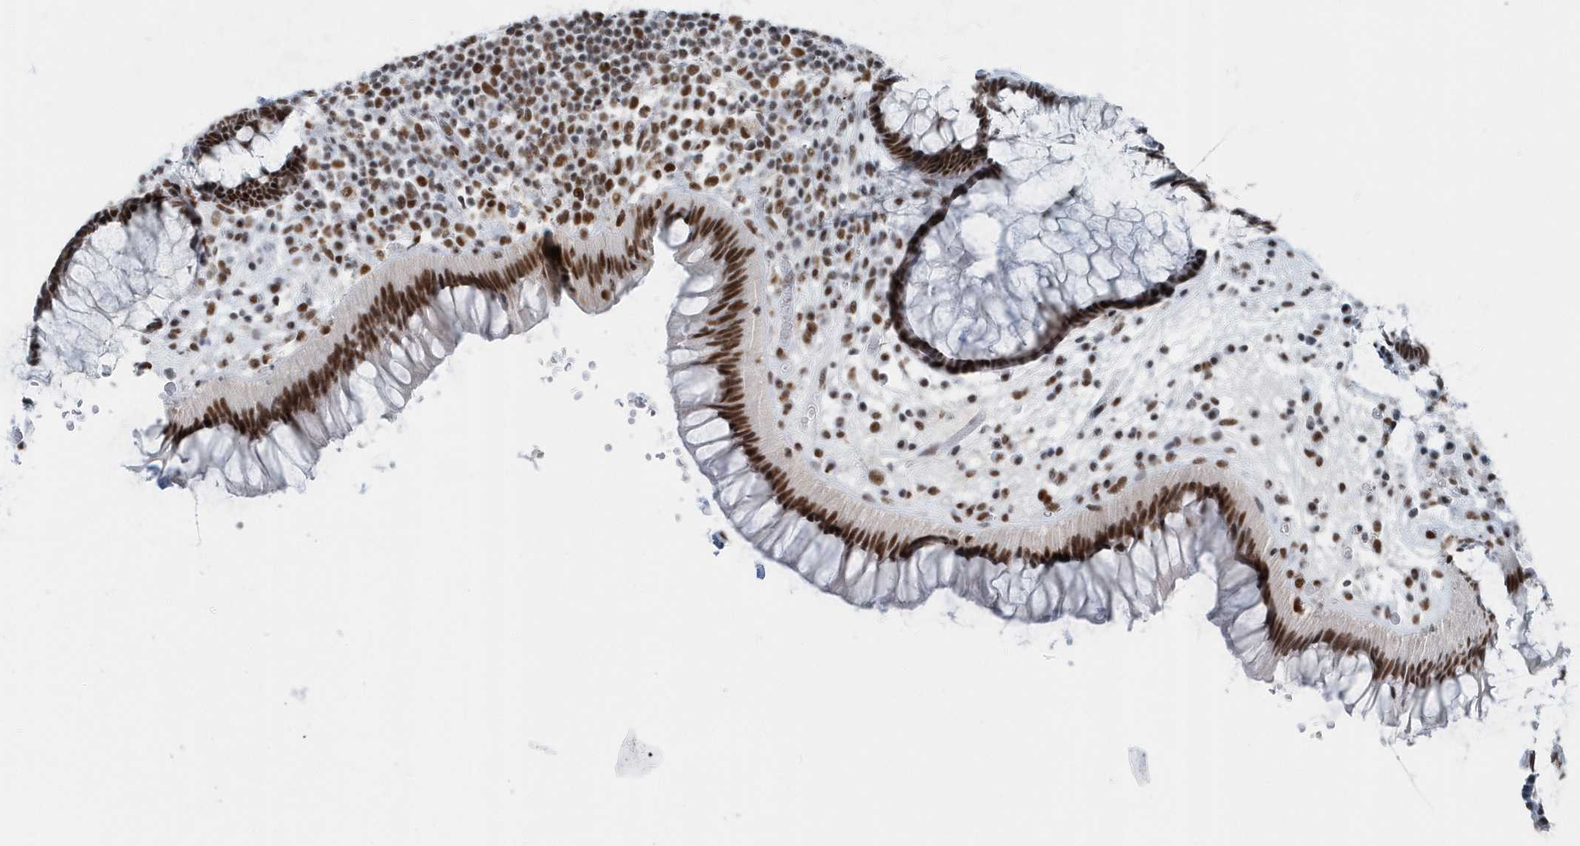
{"staining": {"intensity": "strong", "quantity": ">75%", "location": "nuclear"}, "tissue": "rectum", "cell_type": "Glandular cells", "image_type": "normal", "snomed": [{"axis": "morphology", "description": "Normal tissue, NOS"}, {"axis": "topography", "description": "Rectum"}], "caption": "Glandular cells show high levels of strong nuclear positivity in approximately >75% of cells in benign human rectum.", "gene": "FIP1L1", "patient": {"sex": "male", "age": 51}}